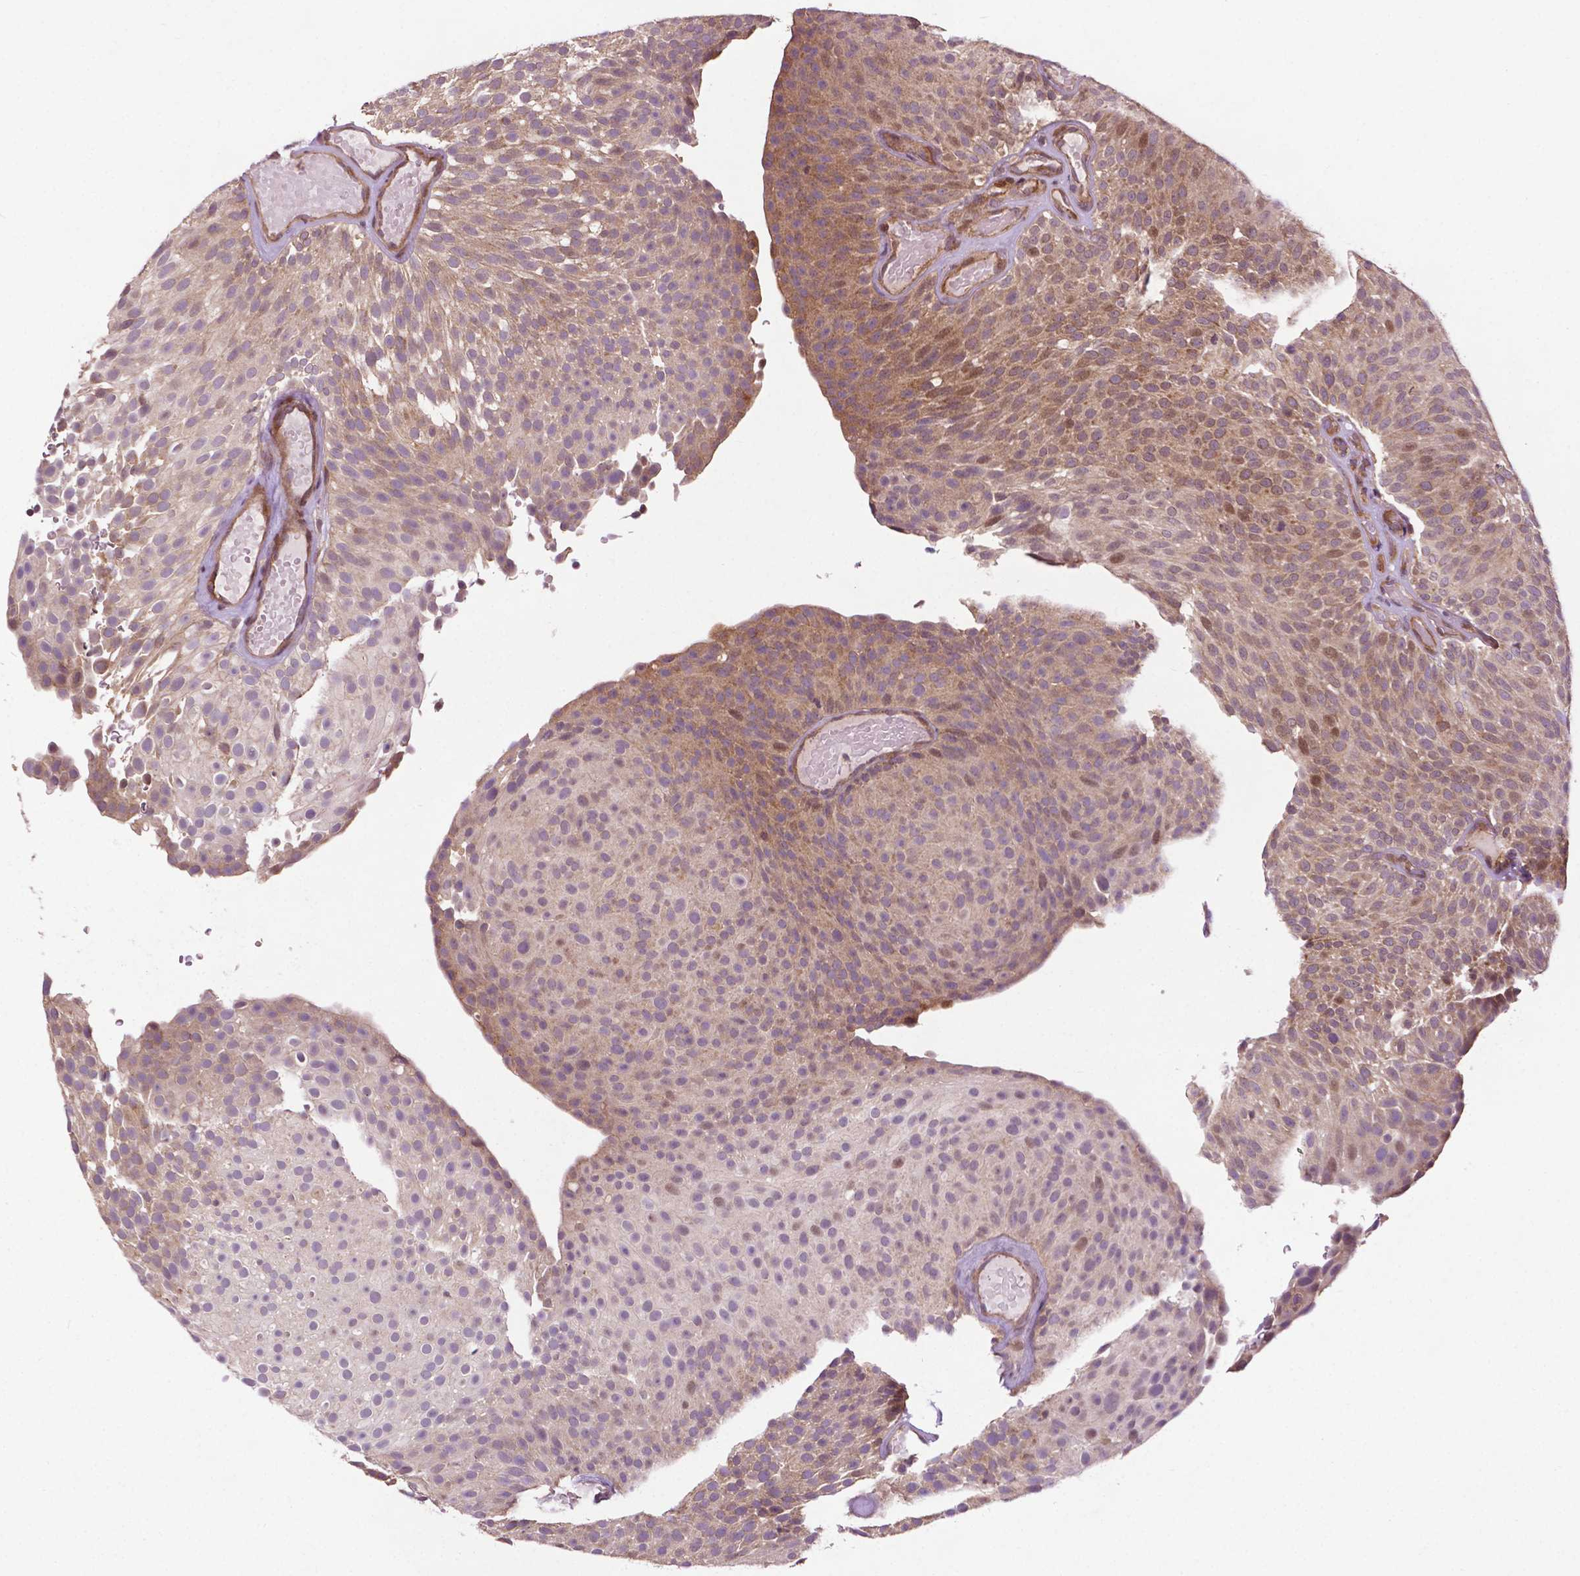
{"staining": {"intensity": "weak", "quantity": "25%-75%", "location": "cytoplasmic/membranous"}, "tissue": "urothelial cancer", "cell_type": "Tumor cells", "image_type": "cancer", "snomed": [{"axis": "morphology", "description": "Urothelial carcinoma, Low grade"}, {"axis": "topography", "description": "Urinary bladder"}], "caption": "Immunohistochemical staining of urothelial cancer demonstrates low levels of weak cytoplasmic/membranous positivity in approximately 25%-75% of tumor cells. The staining is performed using DAB (3,3'-diaminobenzidine) brown chromogen to label protein expression. The nuclei are counter-stained blue using hematoxylin.", "gene": "TMX2", "patient": {"sex": "male", "age": 78}}